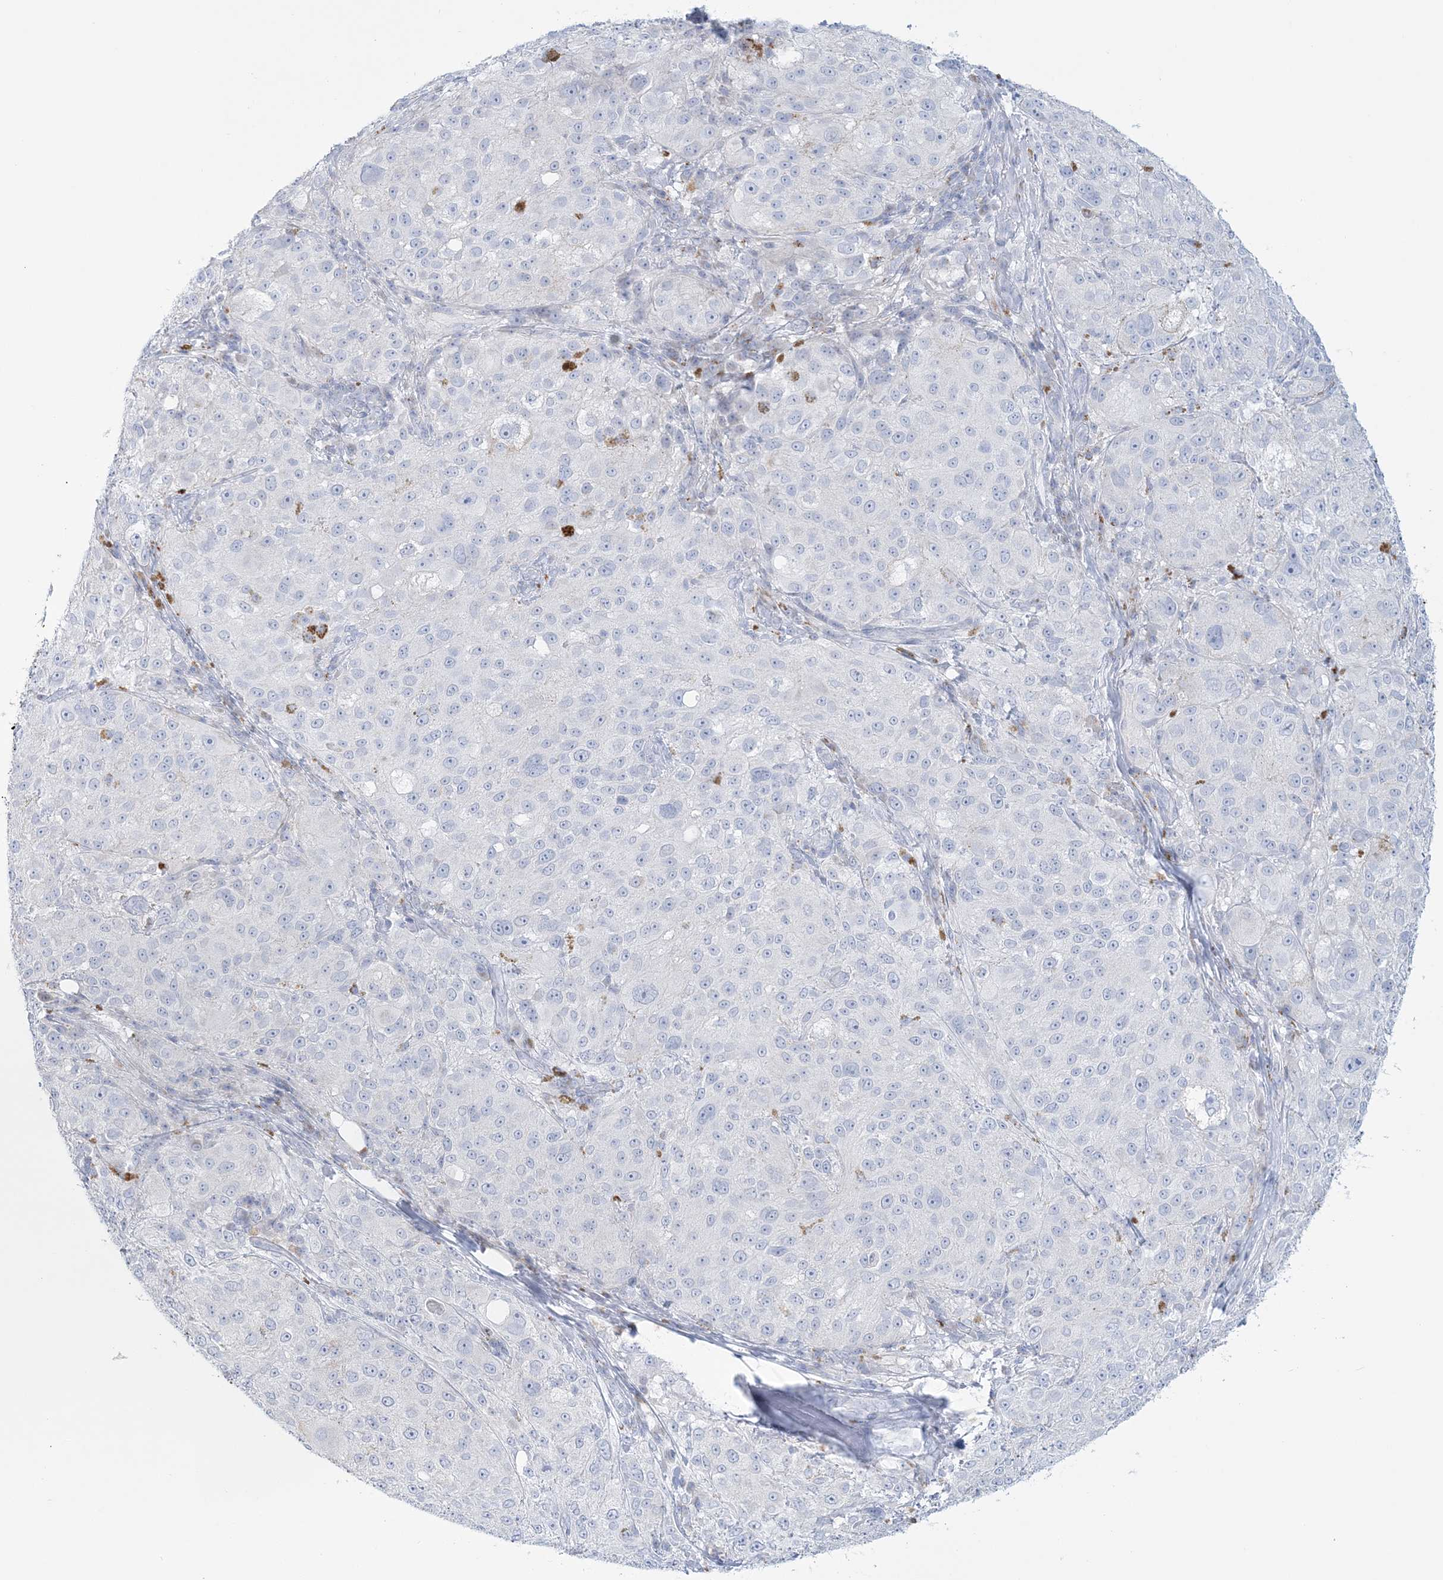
{"staining": {"intensity": "negative", "quantity": "none", "location": "none"}, "tissue": "melanoma", "cell_type": "Tumor cells", "image_type": "cancer", "snomed": [{"axis": "morphology", "description": "Necrosis, NOS"}, {"axis": "morphology", "description": "Malignant melanoma, NOS"}, {"axis": "topography", "description": "Skin"}], "caption": "The micrograph exhibits no staining of tumor cells in malignant melanoma.", "gene": "ADGB", "patient": {"sex": "female", "age": 87}}